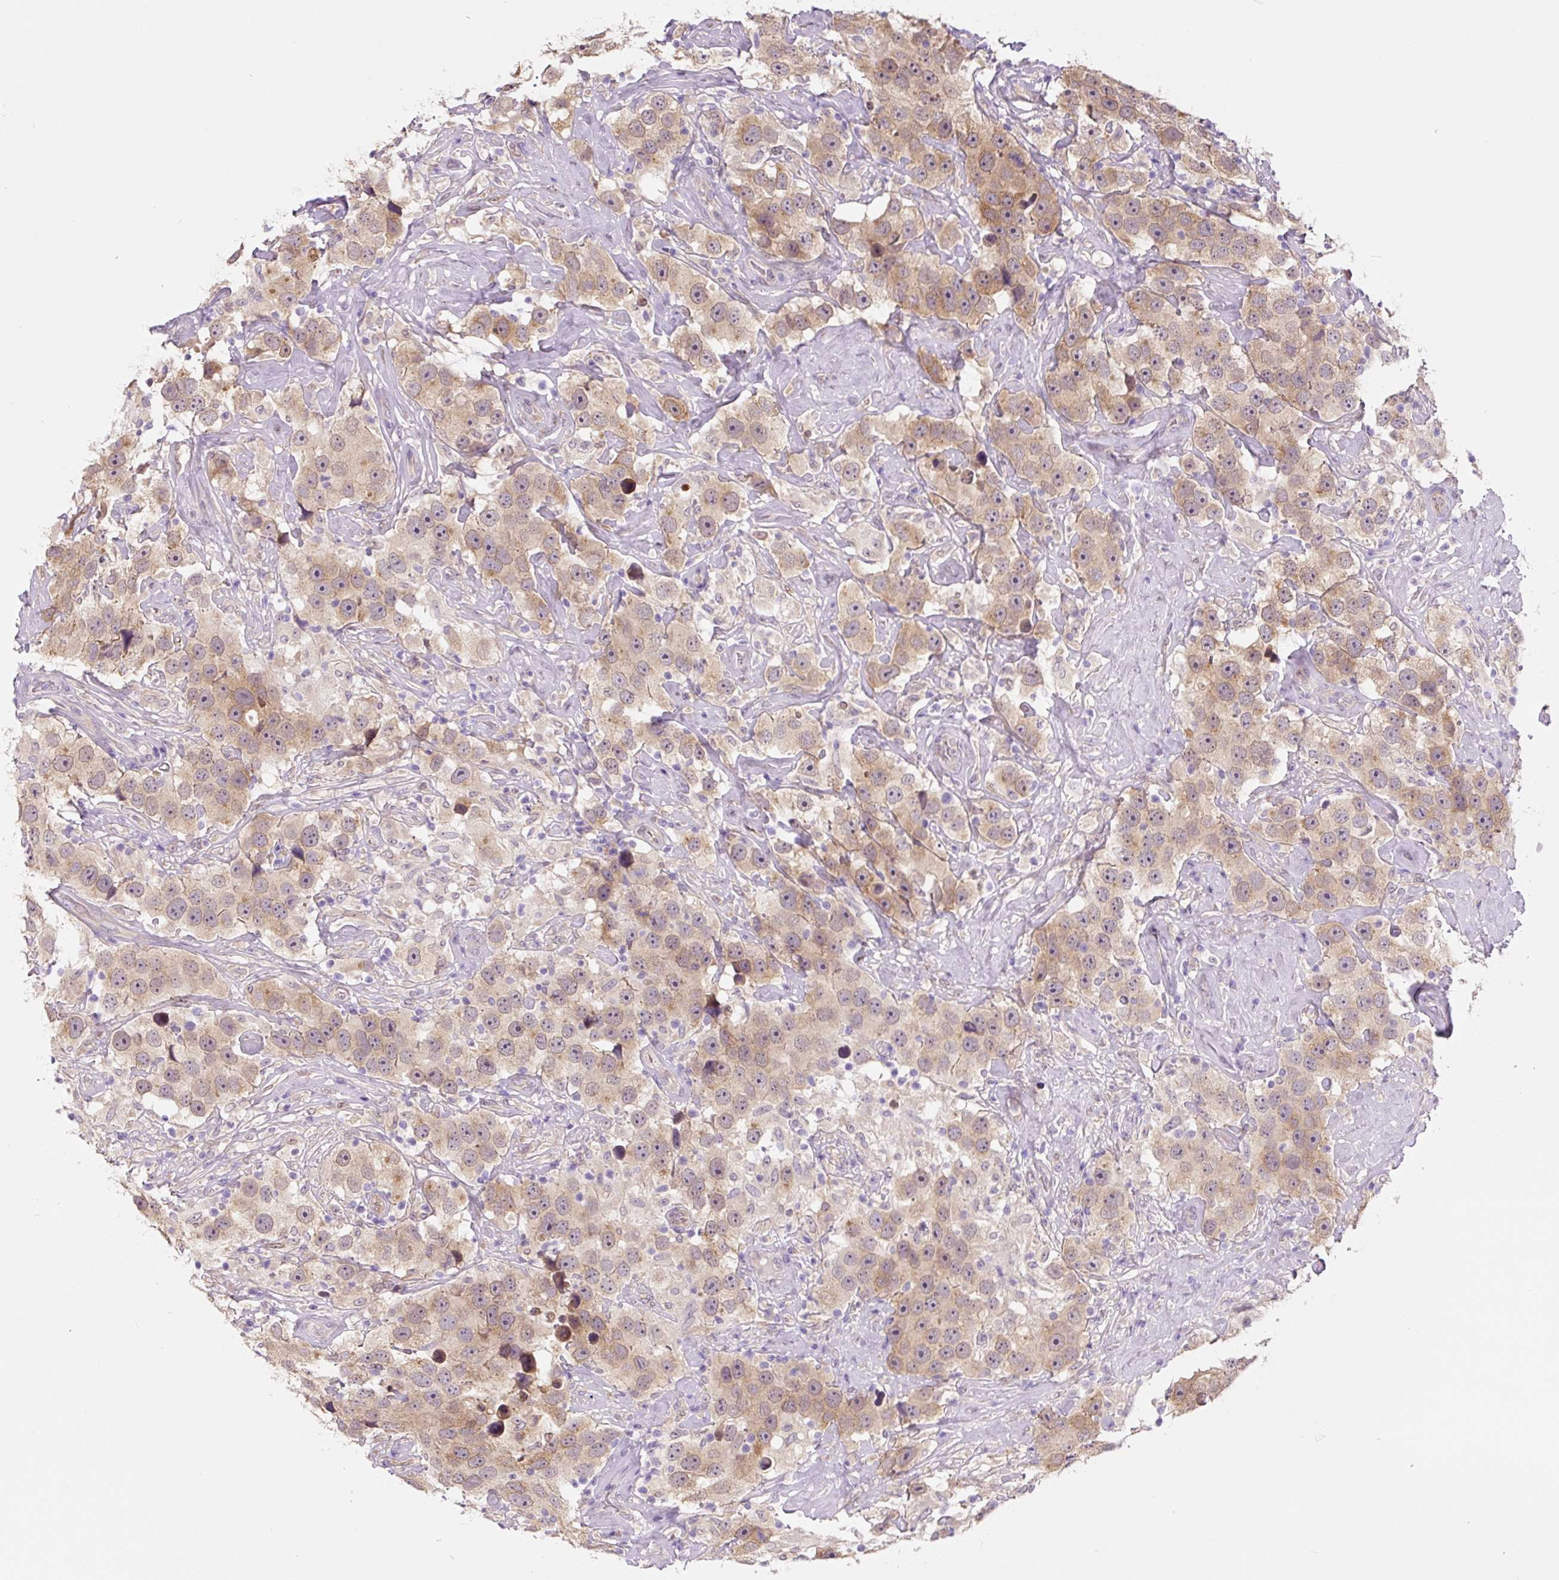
{"staining": {"intensity": "weak", "quantity": ">75%", "location": "cytoplasmic/membranous"}, "tissue": "testis cancer", "cell_type": "Tumor cells", "image_type": "cancer", "snomed": [{"axis": "morphology", "description": "Seminoma, NOS"}, {"axis": "topography", "description": "Testis"}], "caption": "A photomicrograph showing weak cytoplasmic/membranous positivity in approximately >75% of tumor cells in testis cancer, as visualized by brown immunohistochemical staining.", "gene": "ASRGL1", "patient": {"sex": "male", "age": 49}}